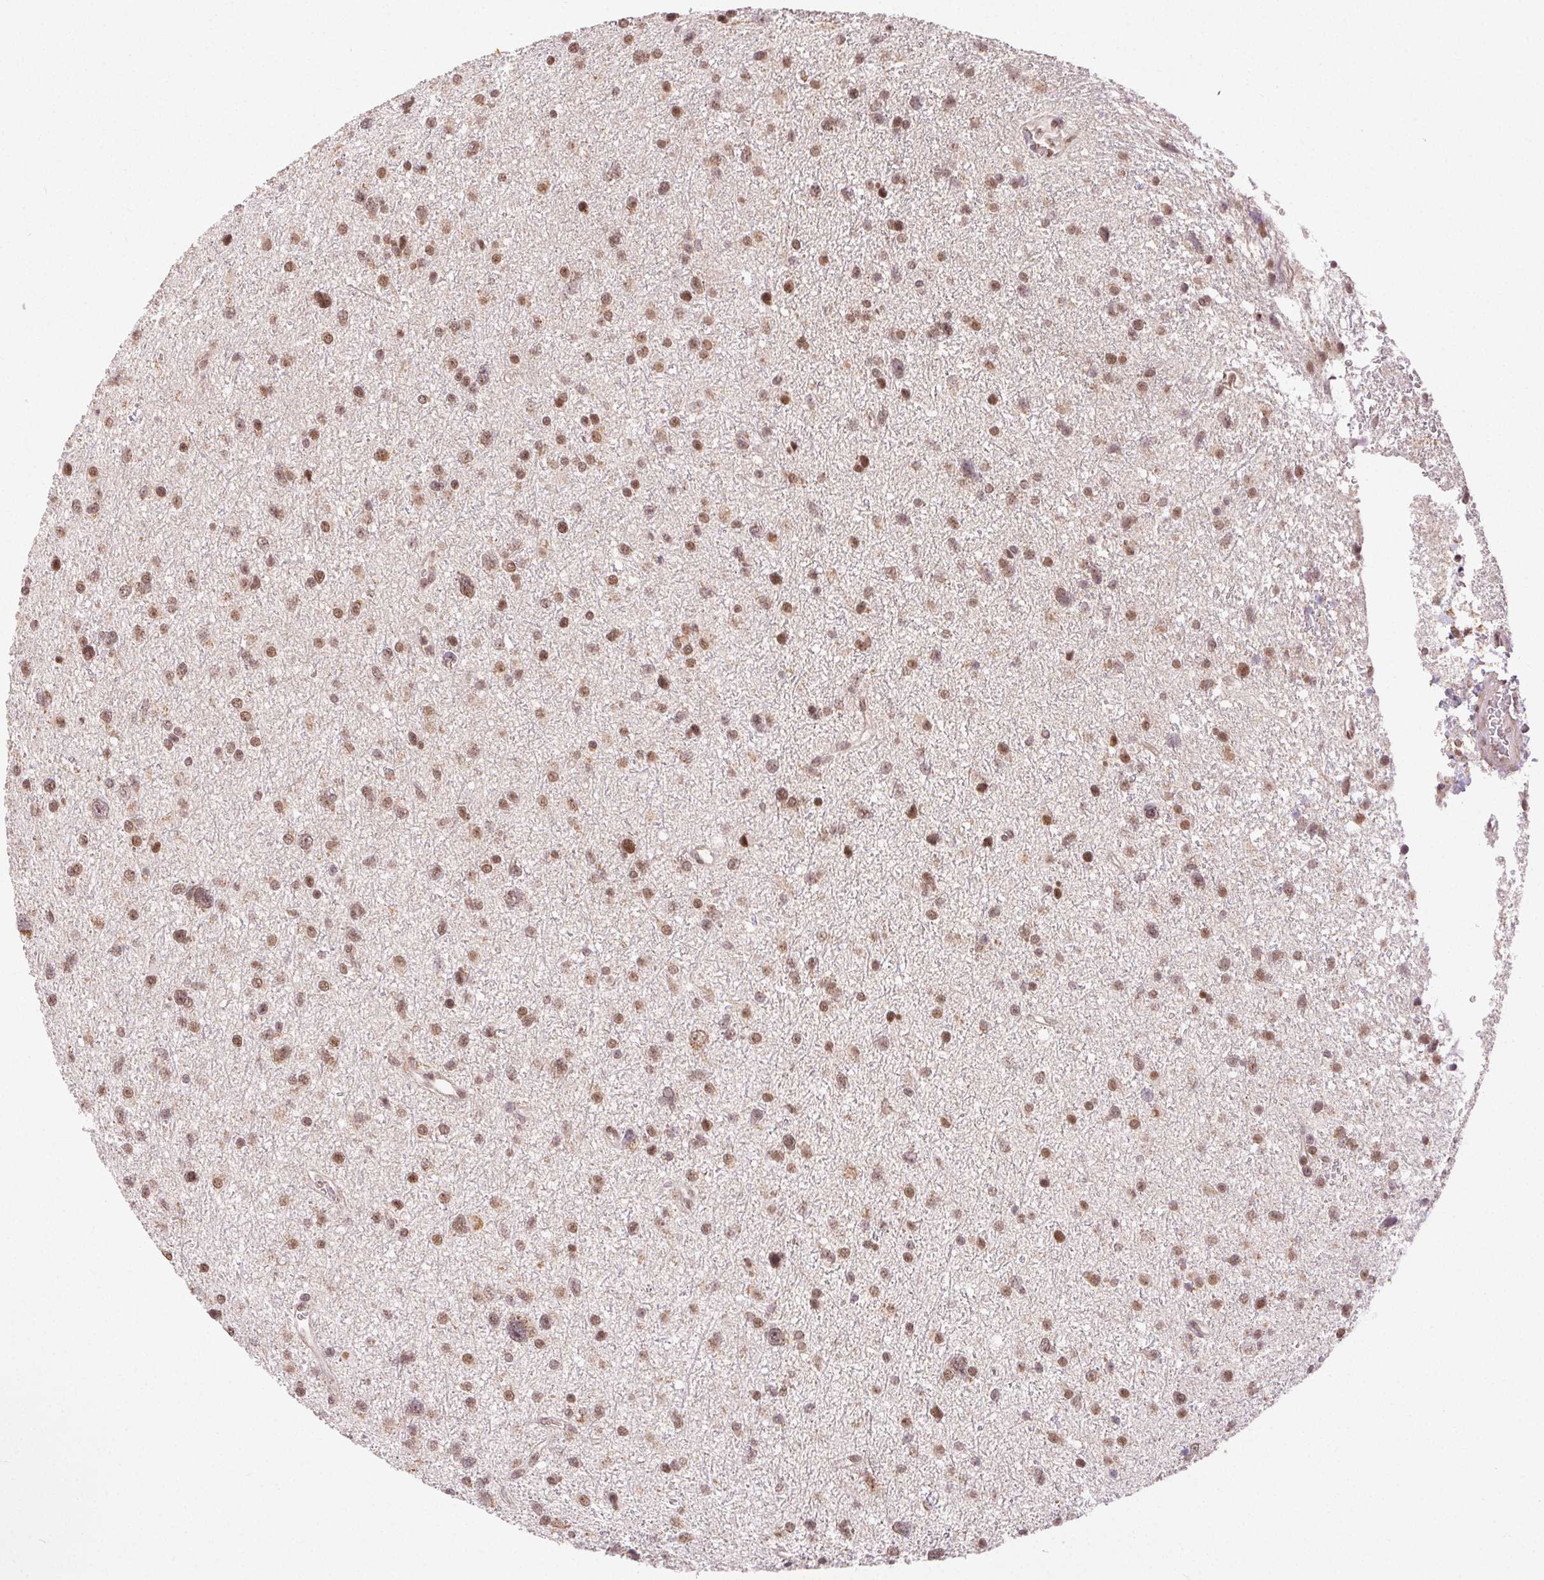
{"staining": {"intensity": "moderate", "quantity": ">75%", "location": "nuclear"}, "tissue": "glioma", "cell_type": "Tumor cells", "image_type": "cancer", "snomed": [{"axis": "morphology", "description": "Glioma, malignant, Low grade"}, {"axis": "topography", "description": "Brain"}], "caption": "IHC of glioma exhibits medium levels of moderate nuclear positivity in approximately >75% of tumor cells.", "gene": "PIWIL4", "patient": {"sex": "female", "age": 55}}